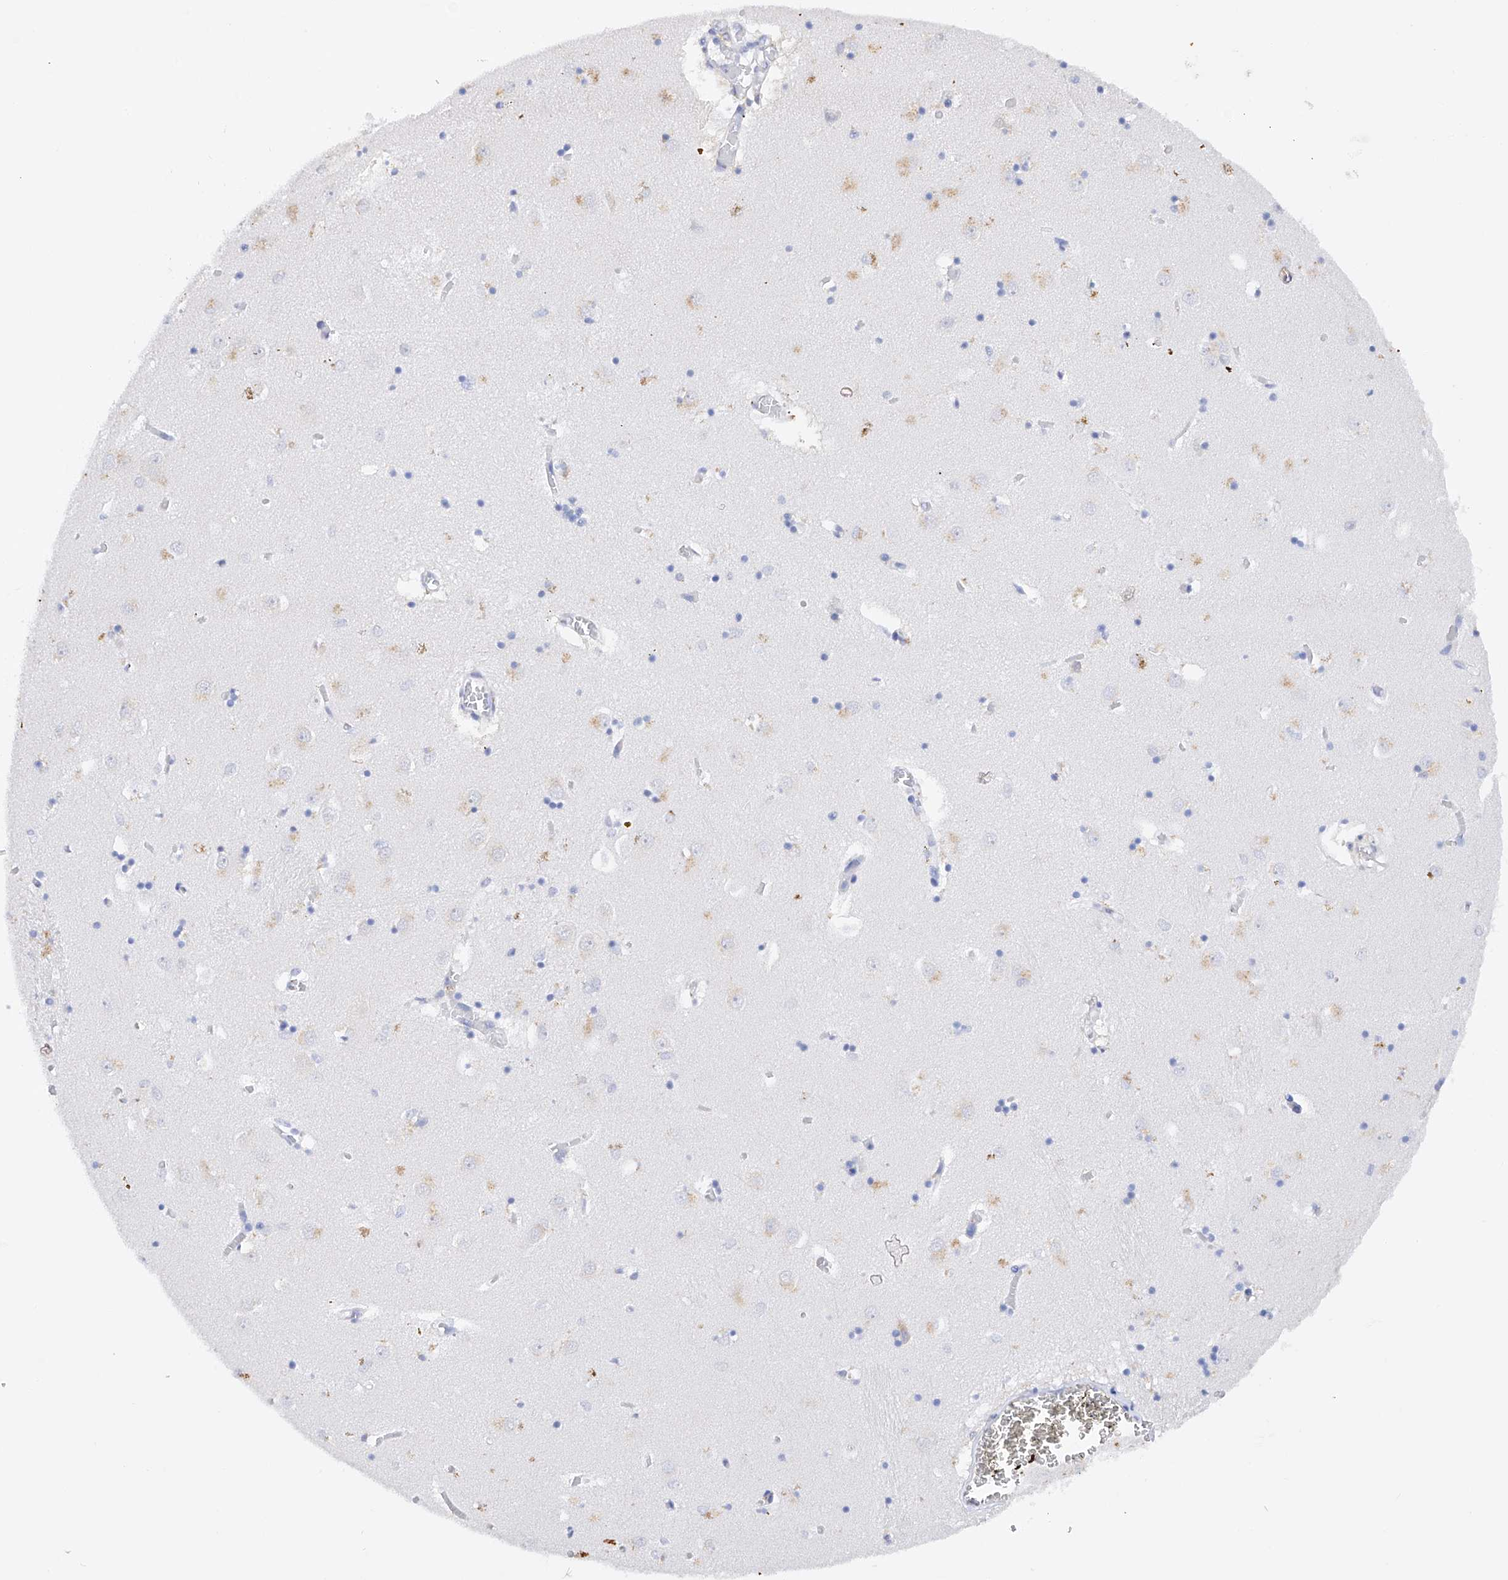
{"staining": {"intensity": "negative", "quantity": "none", "location": "none"}, "tissue": "caudate", "cell_type": "Glial cells", "image_type": "normal", "snomed": [{"axis": "morphology", "description": "Normal tissue, NOS"}, {"axis": "topography", "description": "Lateral ventricle wall"}], "caption": "Caudate stained for a protein using immunohistochemistry (IHC) displays no staining glial cells.", "gene": "PDIA5", "patient": {"sex": "male", "age": 70}}